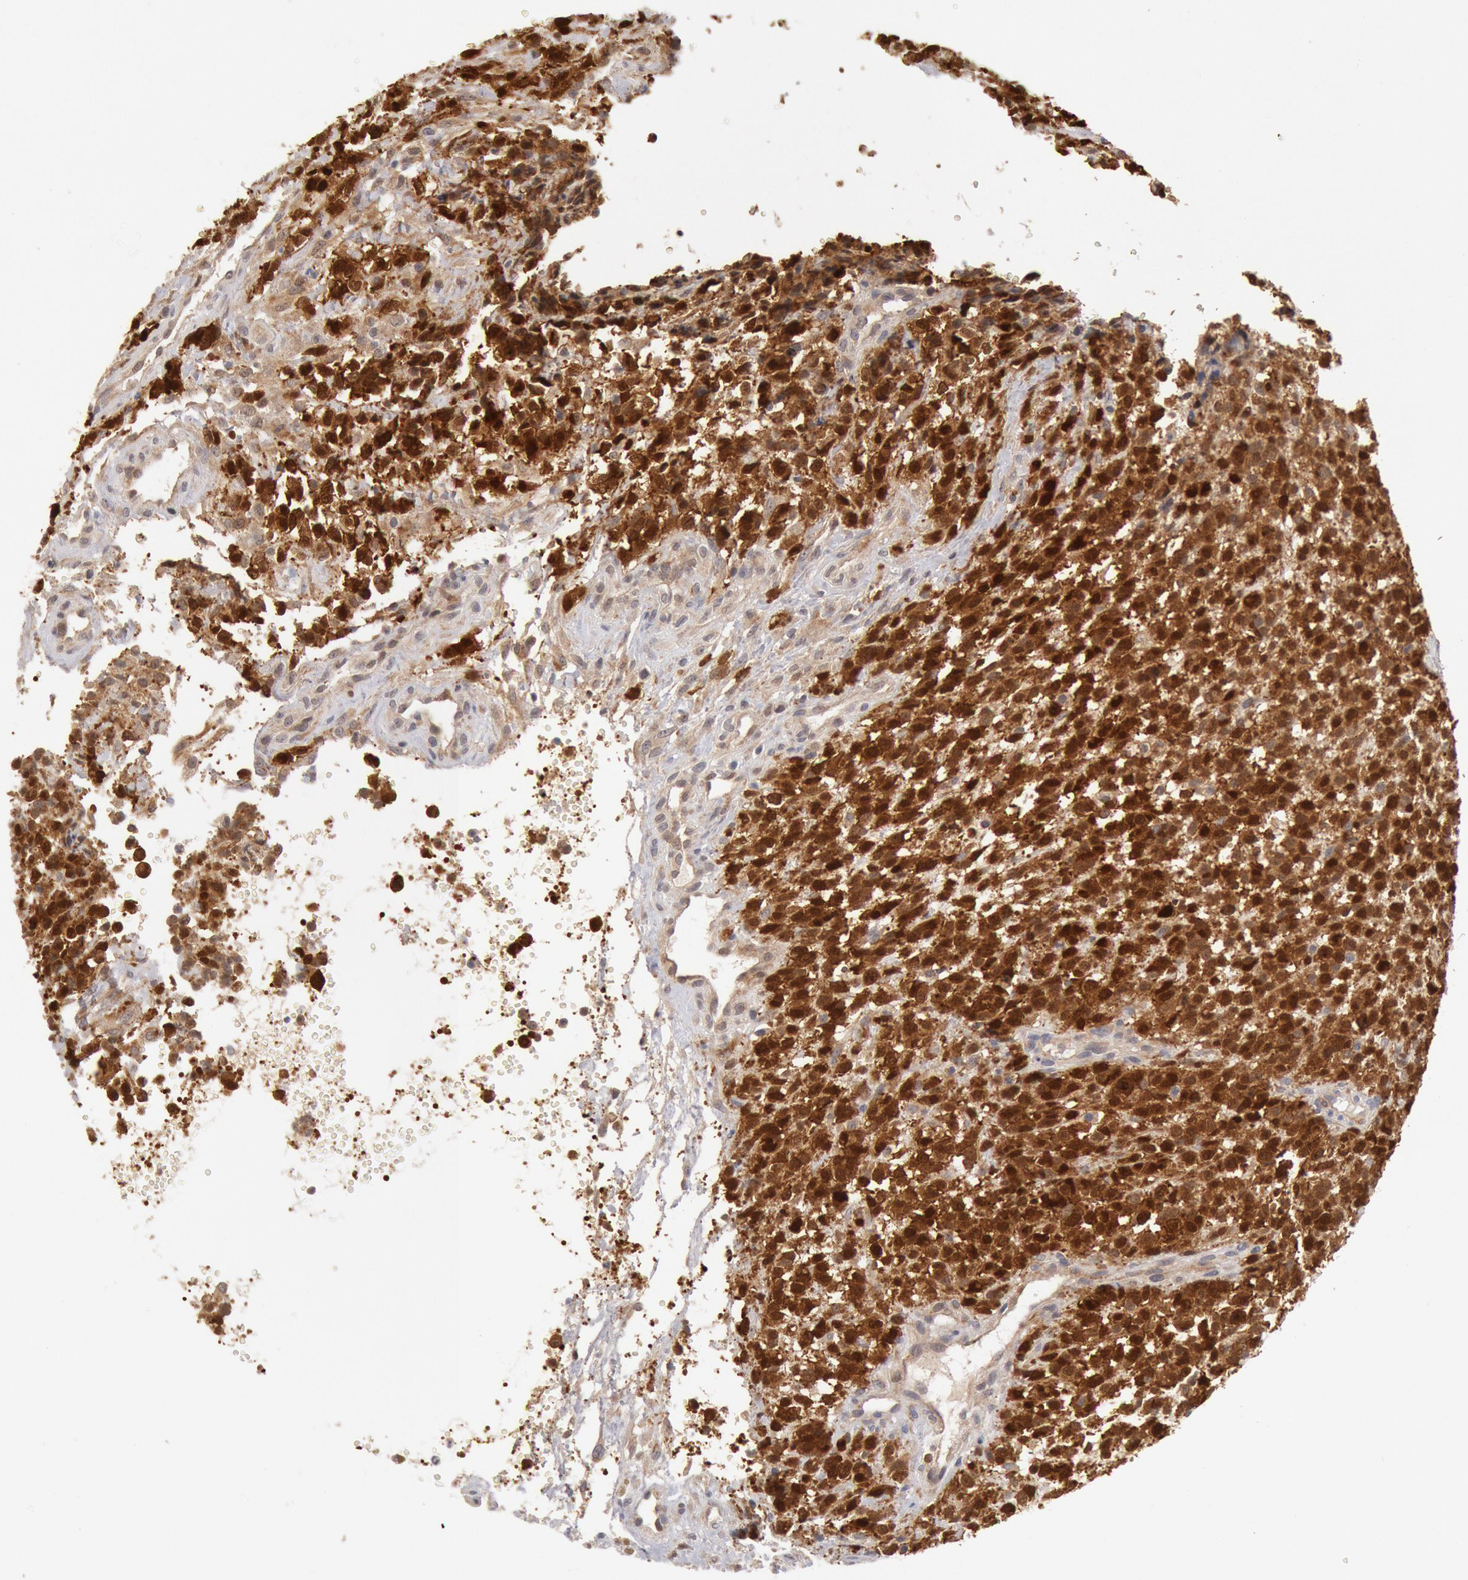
{"staining": {"intensity": "strong", "quantity": ">75%", "location": "cytoplasmic/membranous,nuclear"}, "tissue": "glioma", "cell_type": "Tumor cells", "image_type": "cancer", "snomed": [{"axis": "morphology", "description": "Glioma, malignant, High grade"}, {"axis": "topography", "description": "Brain"}], "caption": "An immunohistochemistry (IHC) histopathology image of tumor tissue is shown. Protein staining in brown highlights strong cytoplasmic/membranous and nuclear positivity in glioma within tumor cells.", "gene": "DNAJA1", "patient": {"sex": "male", "age": 66}}